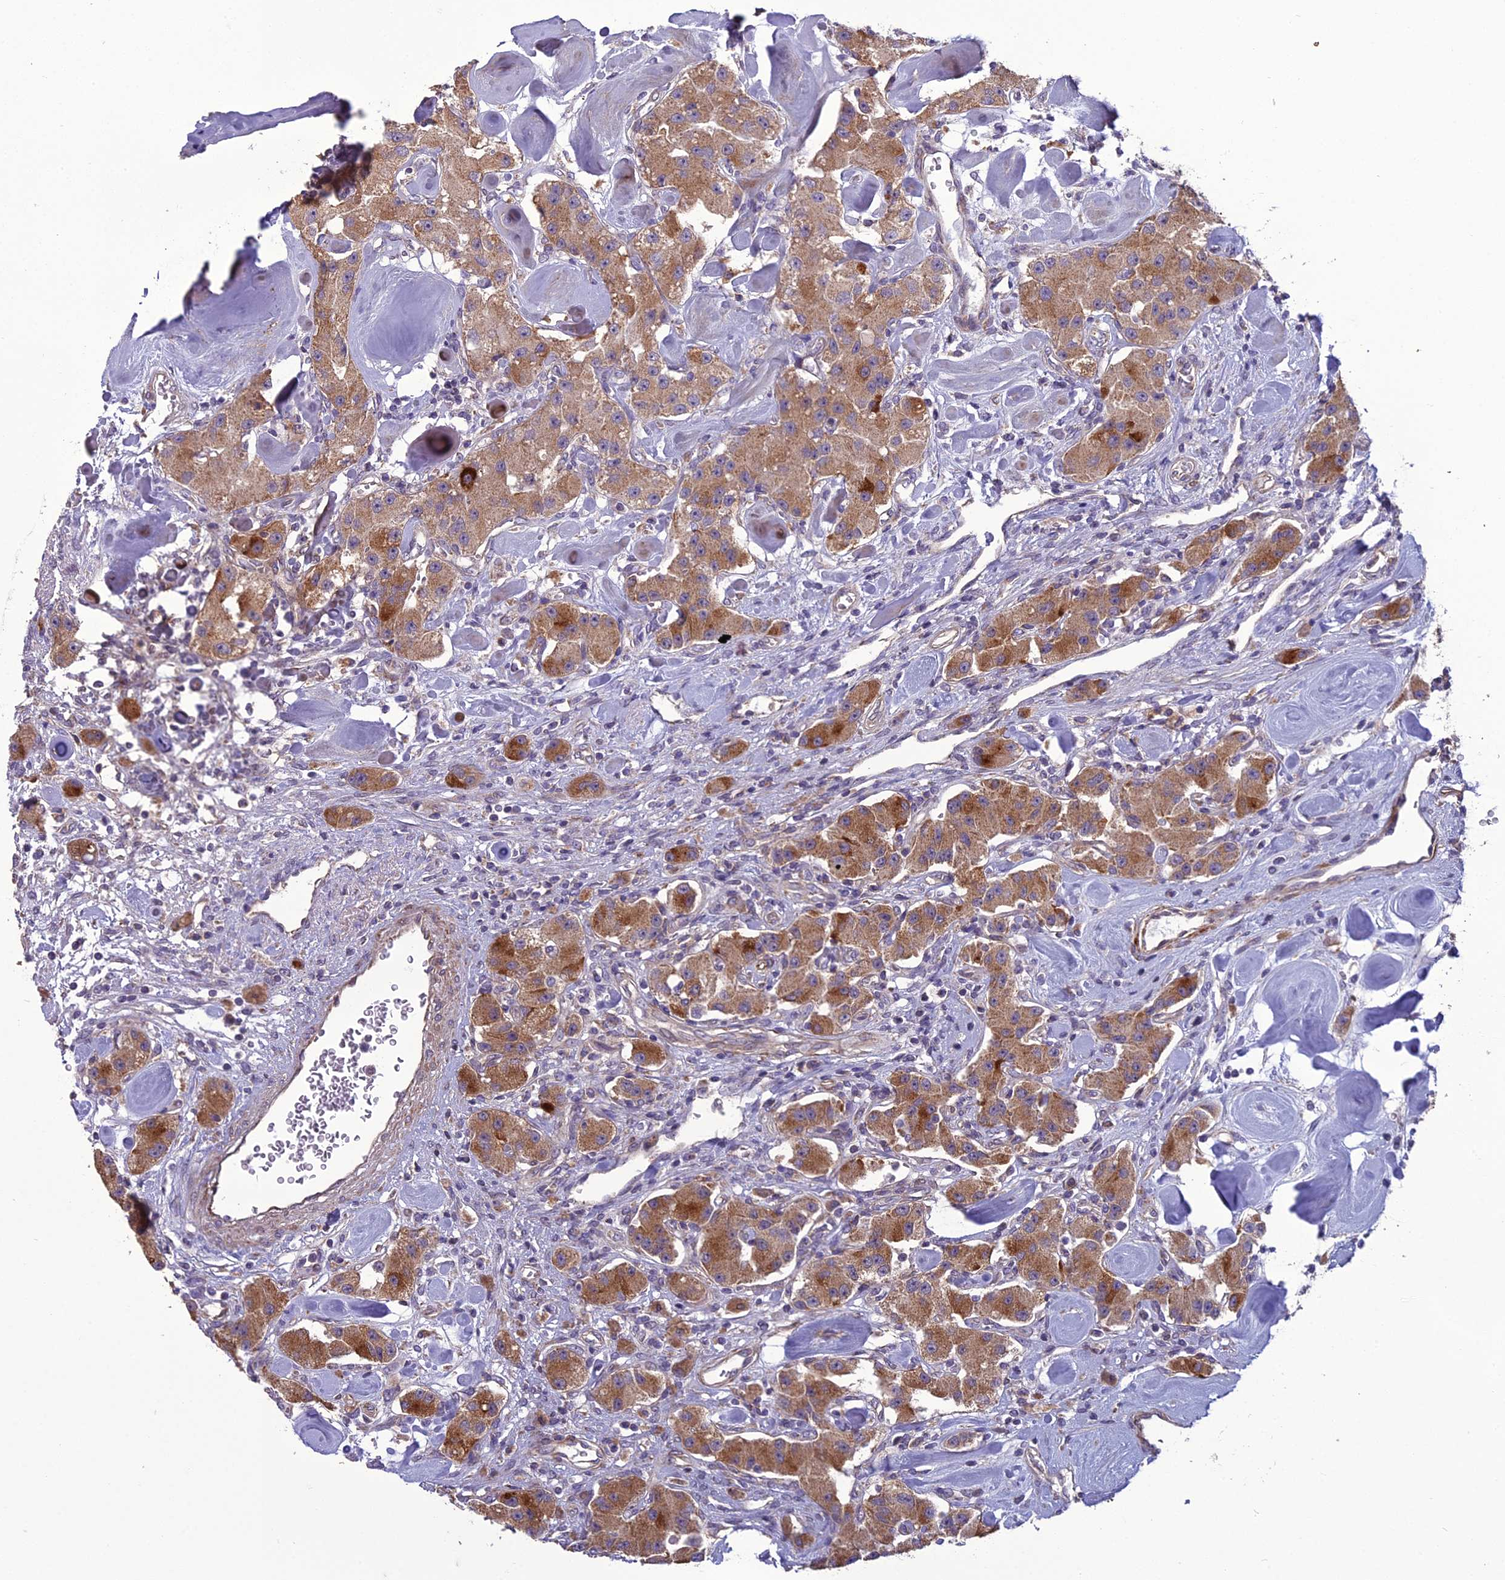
{"staining": {"intensity": "moderate", "quantity": ">75%", "location": "cytoplasmic/membranous"}, "tissue": "carcinoid", "cell_type": "Tumor cells", "image_type": "cancer", "snomed": [{"axis": "morphology", "description": "Carcinoid, malignant, NOS"}, {"axis": "topography", "description": "Pancreas"}], "caption": "Protein staining by immunohistochemistry demonstrates moderate cytoplasmic/membranous expression in about >75% of tumor cells in carcinoid (malignant). (DAB (3,3'-diaminobenzidine) = brown stain, brightfield microscopy at high magnification).", "gene": "DUS2", "patient": {"sex": "male", "age": 41}}